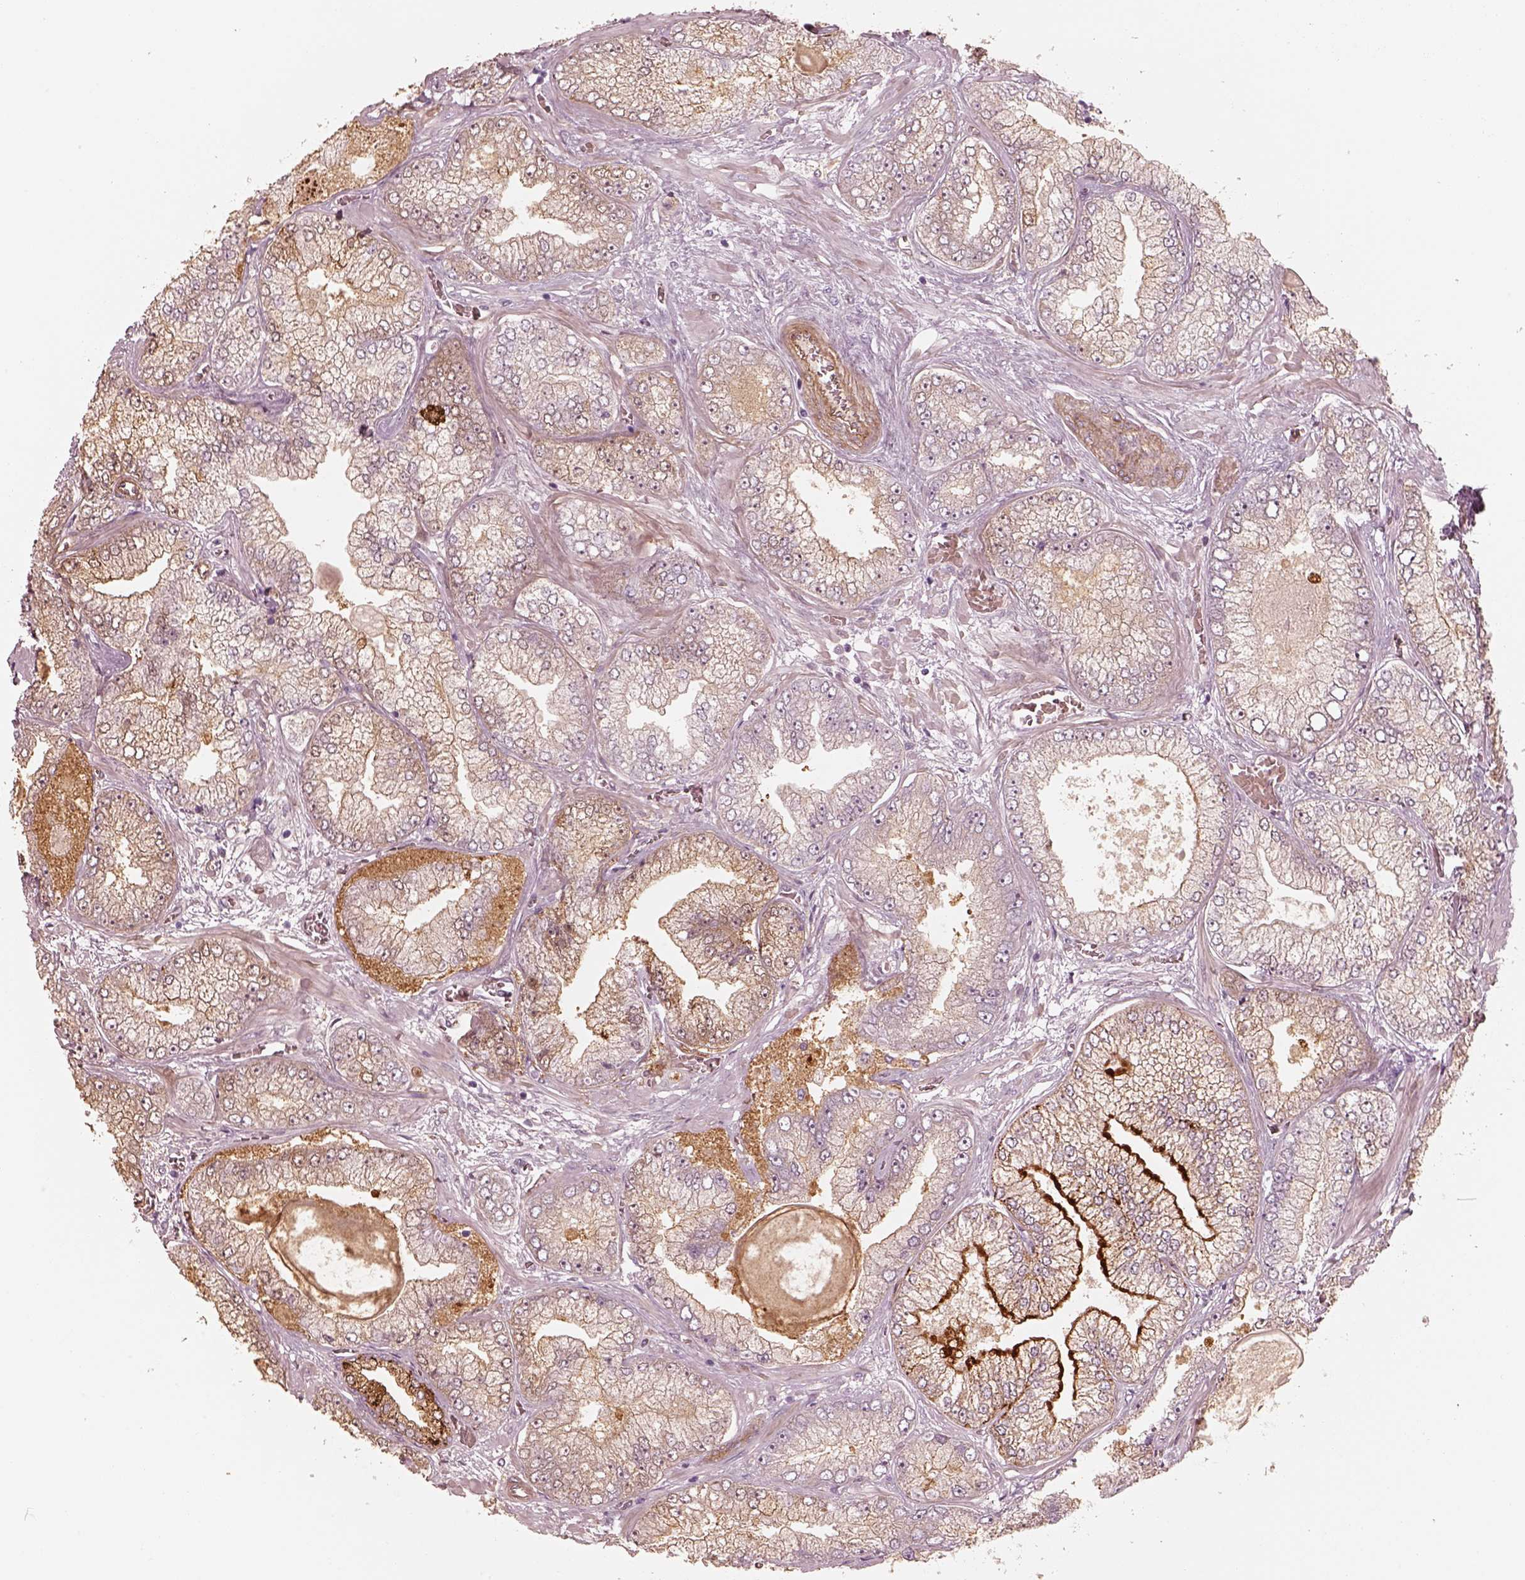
{"staining": {"intensity": "weak", "quantity": "25%-75%", "location": "cytoplasmic/membranous"}, "tissue": "prostate cancer", "cell_type": "Tumor cells", "image_type": "cancer", "snomed": [{"axis": "morphology", "description": "Adenocarcinoma, Low grade"}, {"axis": "topography", "description": "Prostate"}], "caption": "Brown immunohistochemical staining in adenocarcinoma (low-grade) (prostate) reveals weak cytoplasmic/membranous staining in approximately 25%-75% of tumor cells. The staining is performed using DAB (3,3'-diaminobenzidine) brown chromogen to label protein expression. The nuclei are counter-stained blue using hematoxylin.", "gene": "CRYM", "patient": {"sex": "male", "age": 57}}